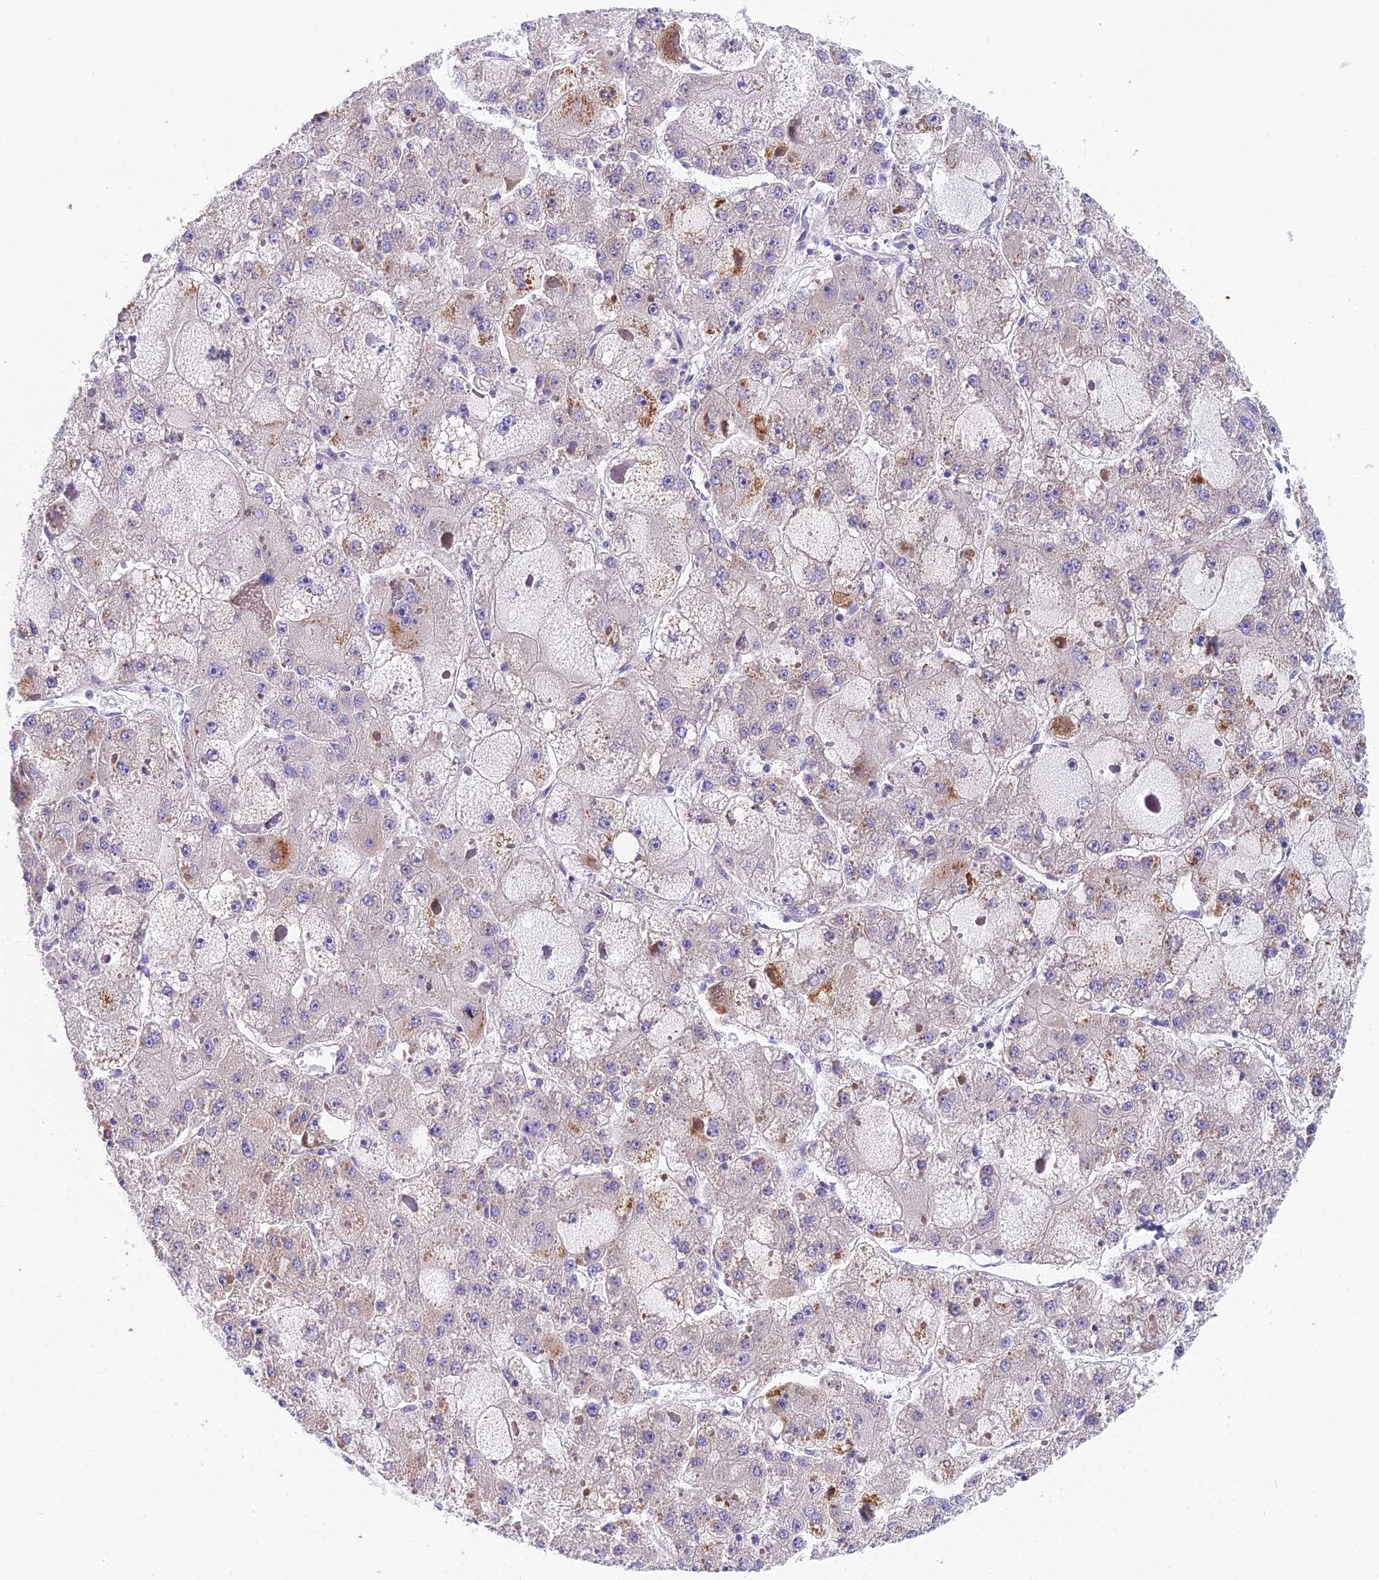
{"staining": {"intensity": "moderate", "quantity": "<25%", "location": "cytoplasmic/membranous"}, "tissue": "liver cancer", "cell_type": "Tumor cells", "image_type": "cancer", "snomed": [{"axis": "morphology", "description": "Carcinoma, Hepatocellular, NOS"}, {"axis": "topography", "description": "Liver"}], "caption": "This is an image of immunohistochemistry staining of liver cancer, which shows moderate positivity in the cytoplasmic/membranous of tumor cells.", "gene": "MVB12A", "patient": {"sex": "female", "age": 73}}